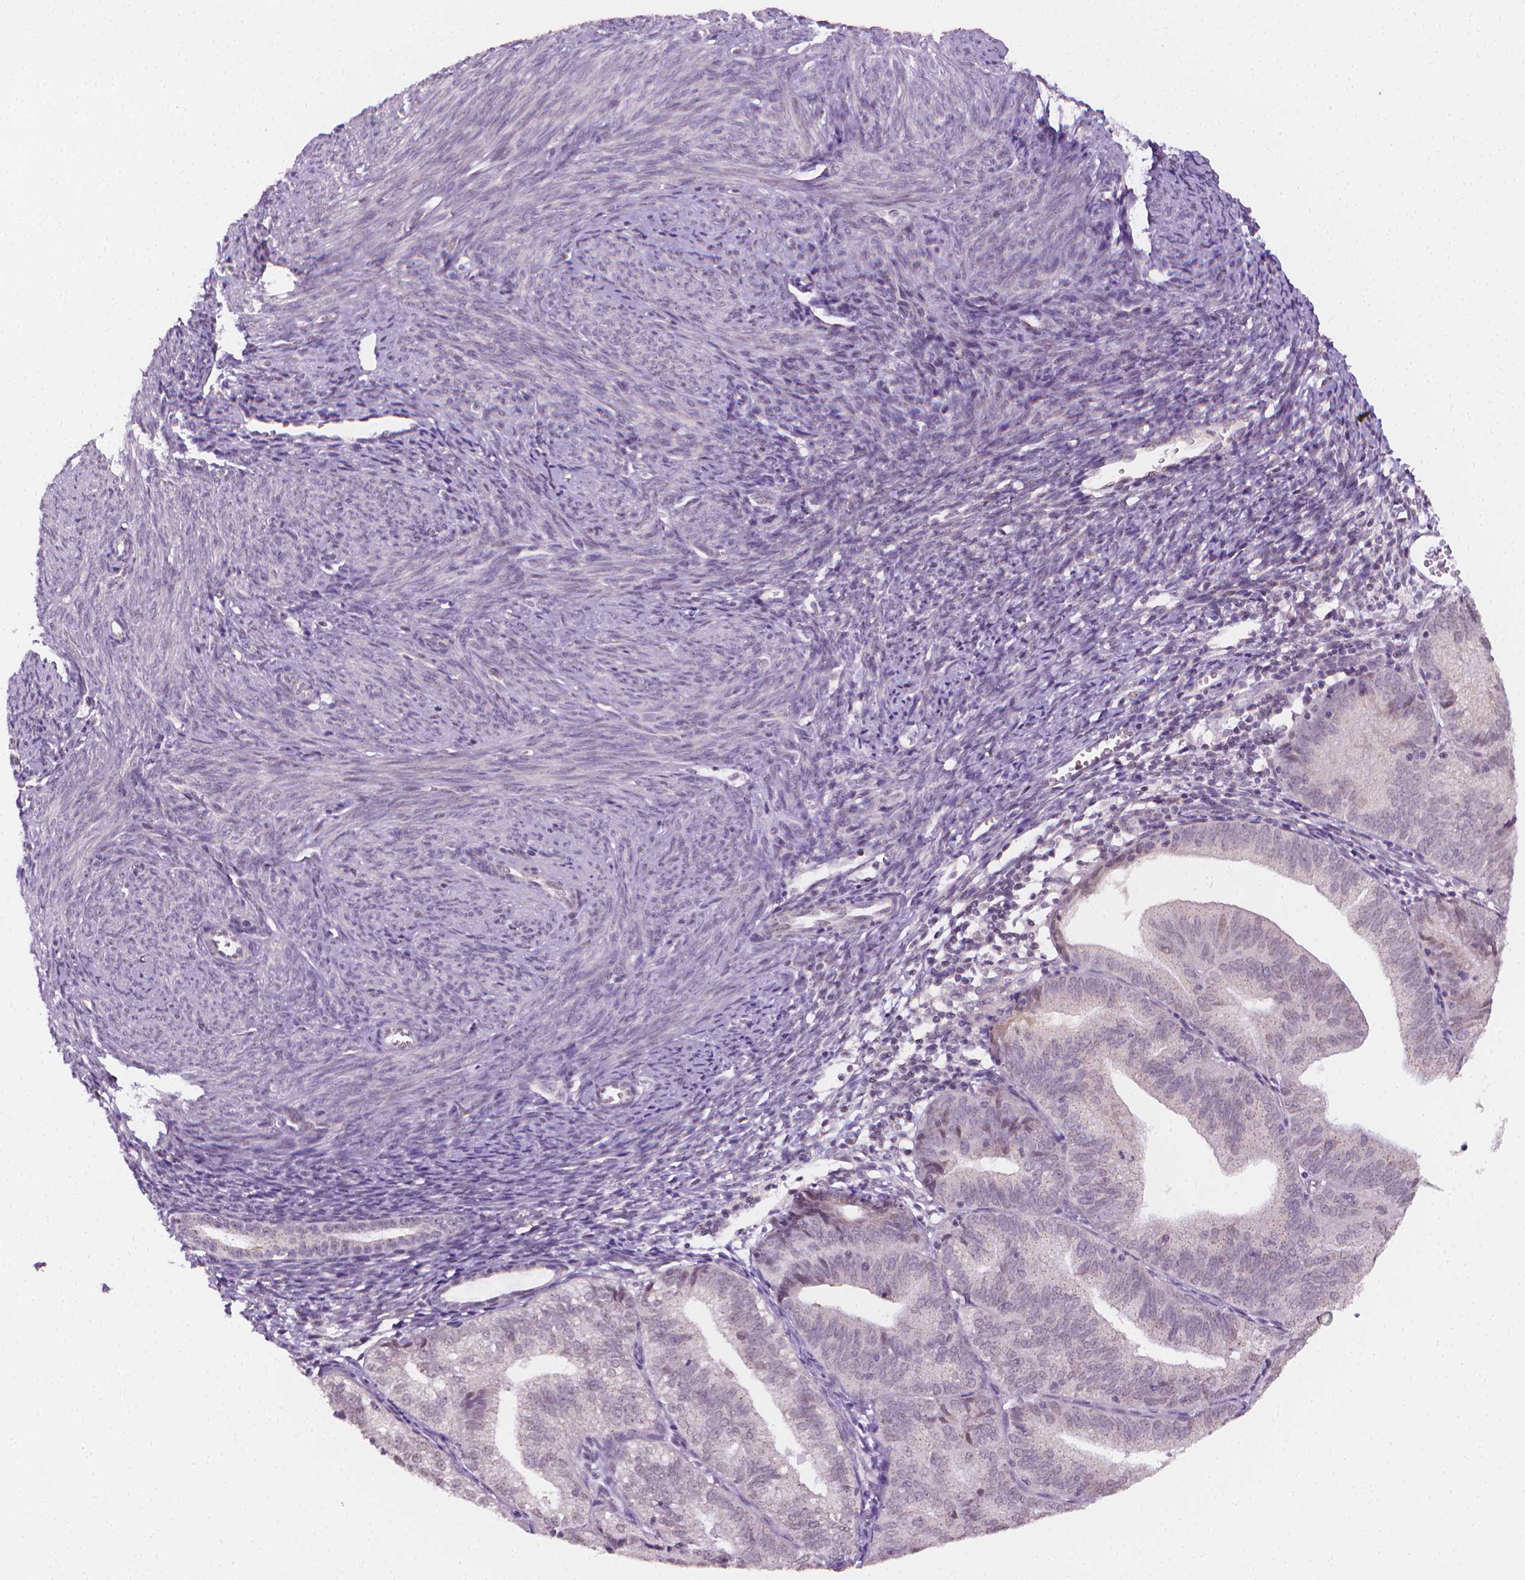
{"staining": {"intensity": "negative", "quantity": "none", "location": "none"}, "tissue": "endometrial cancer", "cell_type": "Tumor cells", "image_type": "cancer", "snomed": [{"axis": "morphology", "description": "Adenocarcinoma, NOS"}, {"axis": "topography", "description": "Endometrium"}], "caption": "Immunohistochemistry (IHC) photomicrograph of human adenocarcinoma (endometrial) stained for a protein (brown), which exhibits no expression in tumor cells.", "gene": "NCAN", "patient": {"sex": "female", "age": 70}}